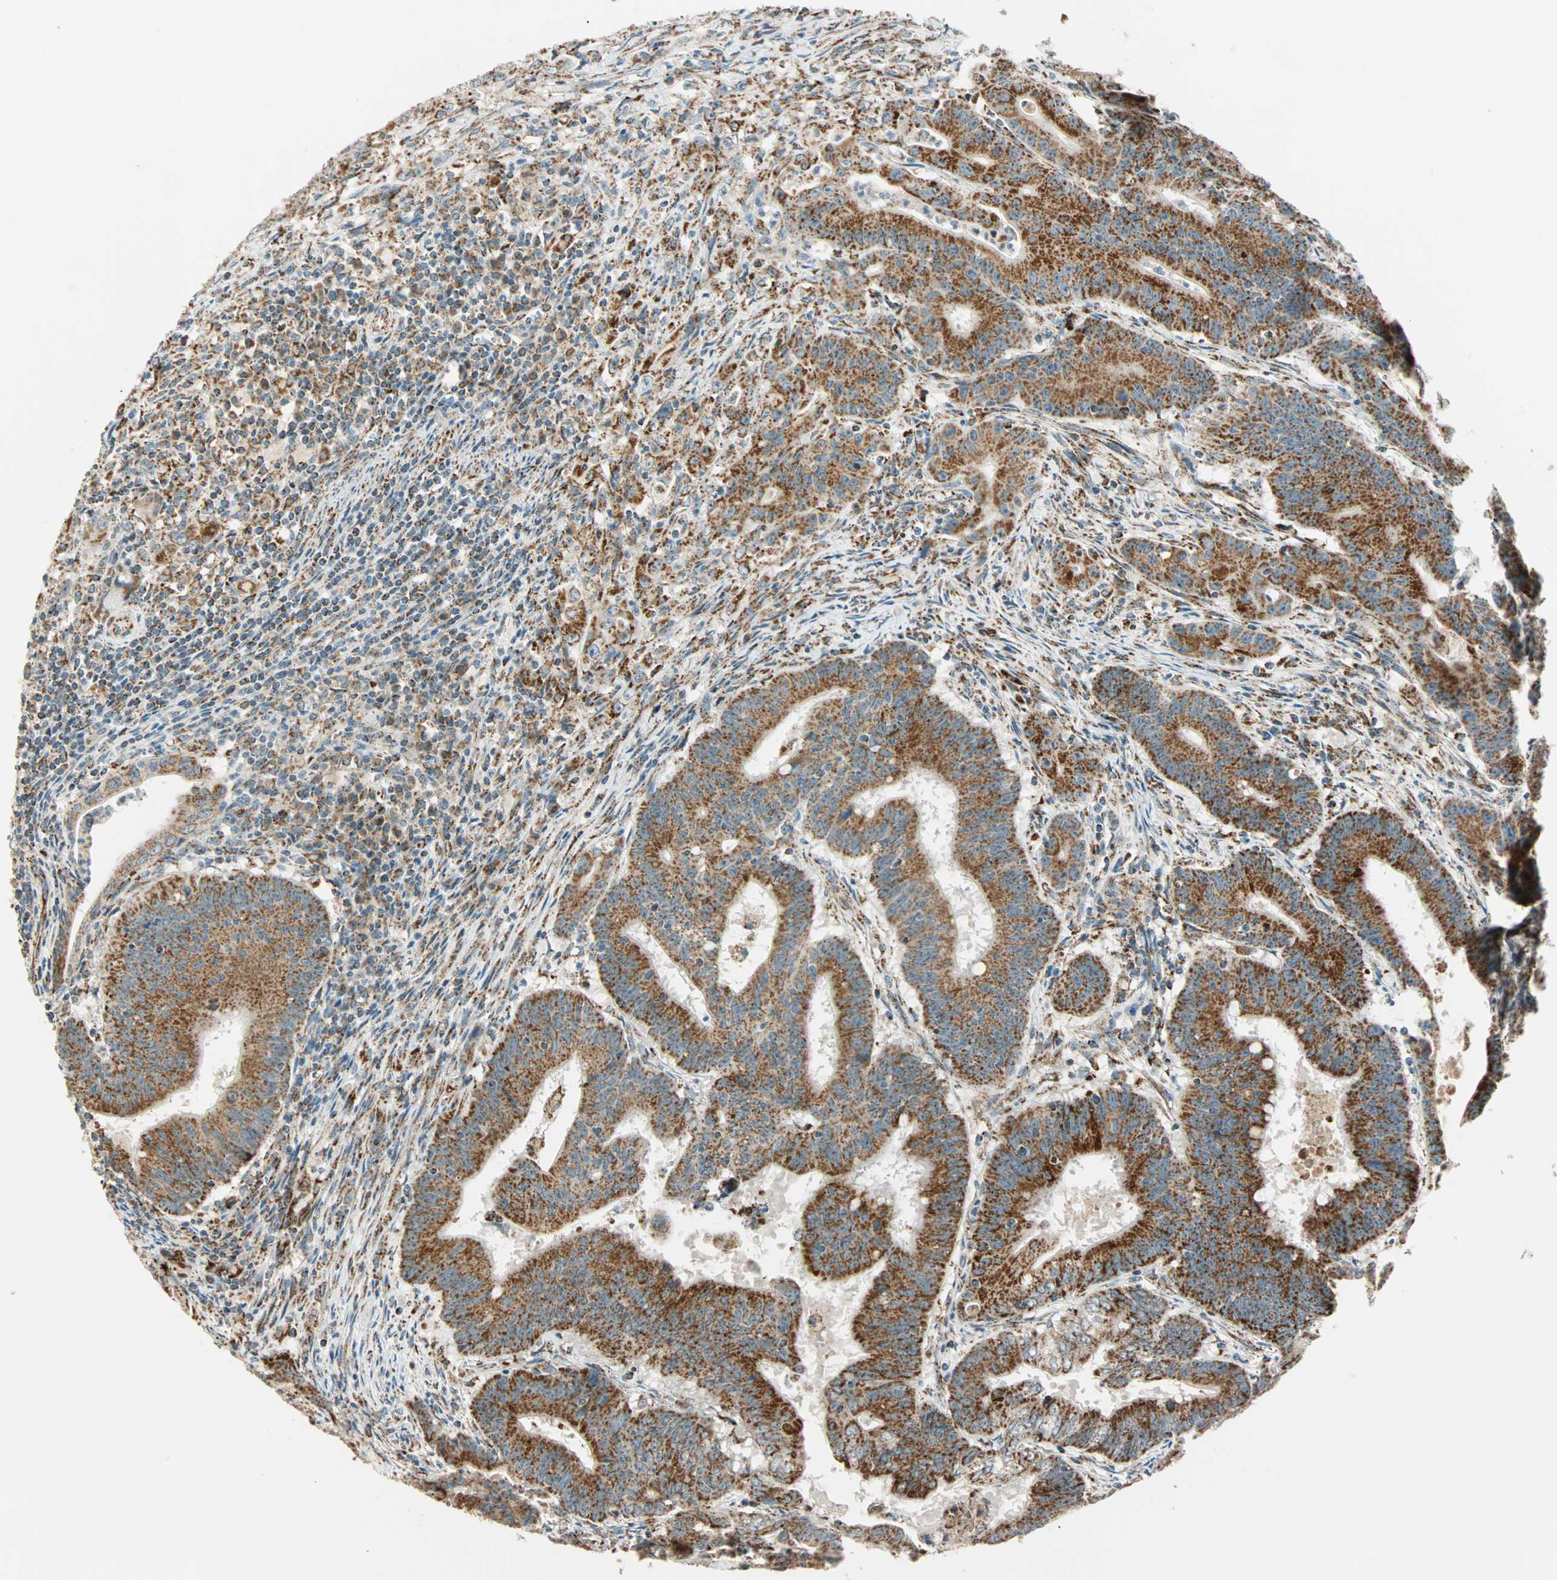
{"staining": {"intensity": "moderate", "quantity": ">75%", "location": "cytoplasmic/membranous"}, "tissue": "colorectal cancer", "cell_type": "Tumor cells", "image_type": "cancer", "snomed": [{"axis": "morphology", "description": "Adenocarcinoma, NOS"}, {"axis": "topography", "description": "Colon"}], "caption": "Tumor cells show medium levels of moderate cytoplasmic/membranous expression in approximately >75% of cells in adenocarcinoma (colorectal).", "gene": "SPRY4", "patient": {"sex": "male", "age": 45}}